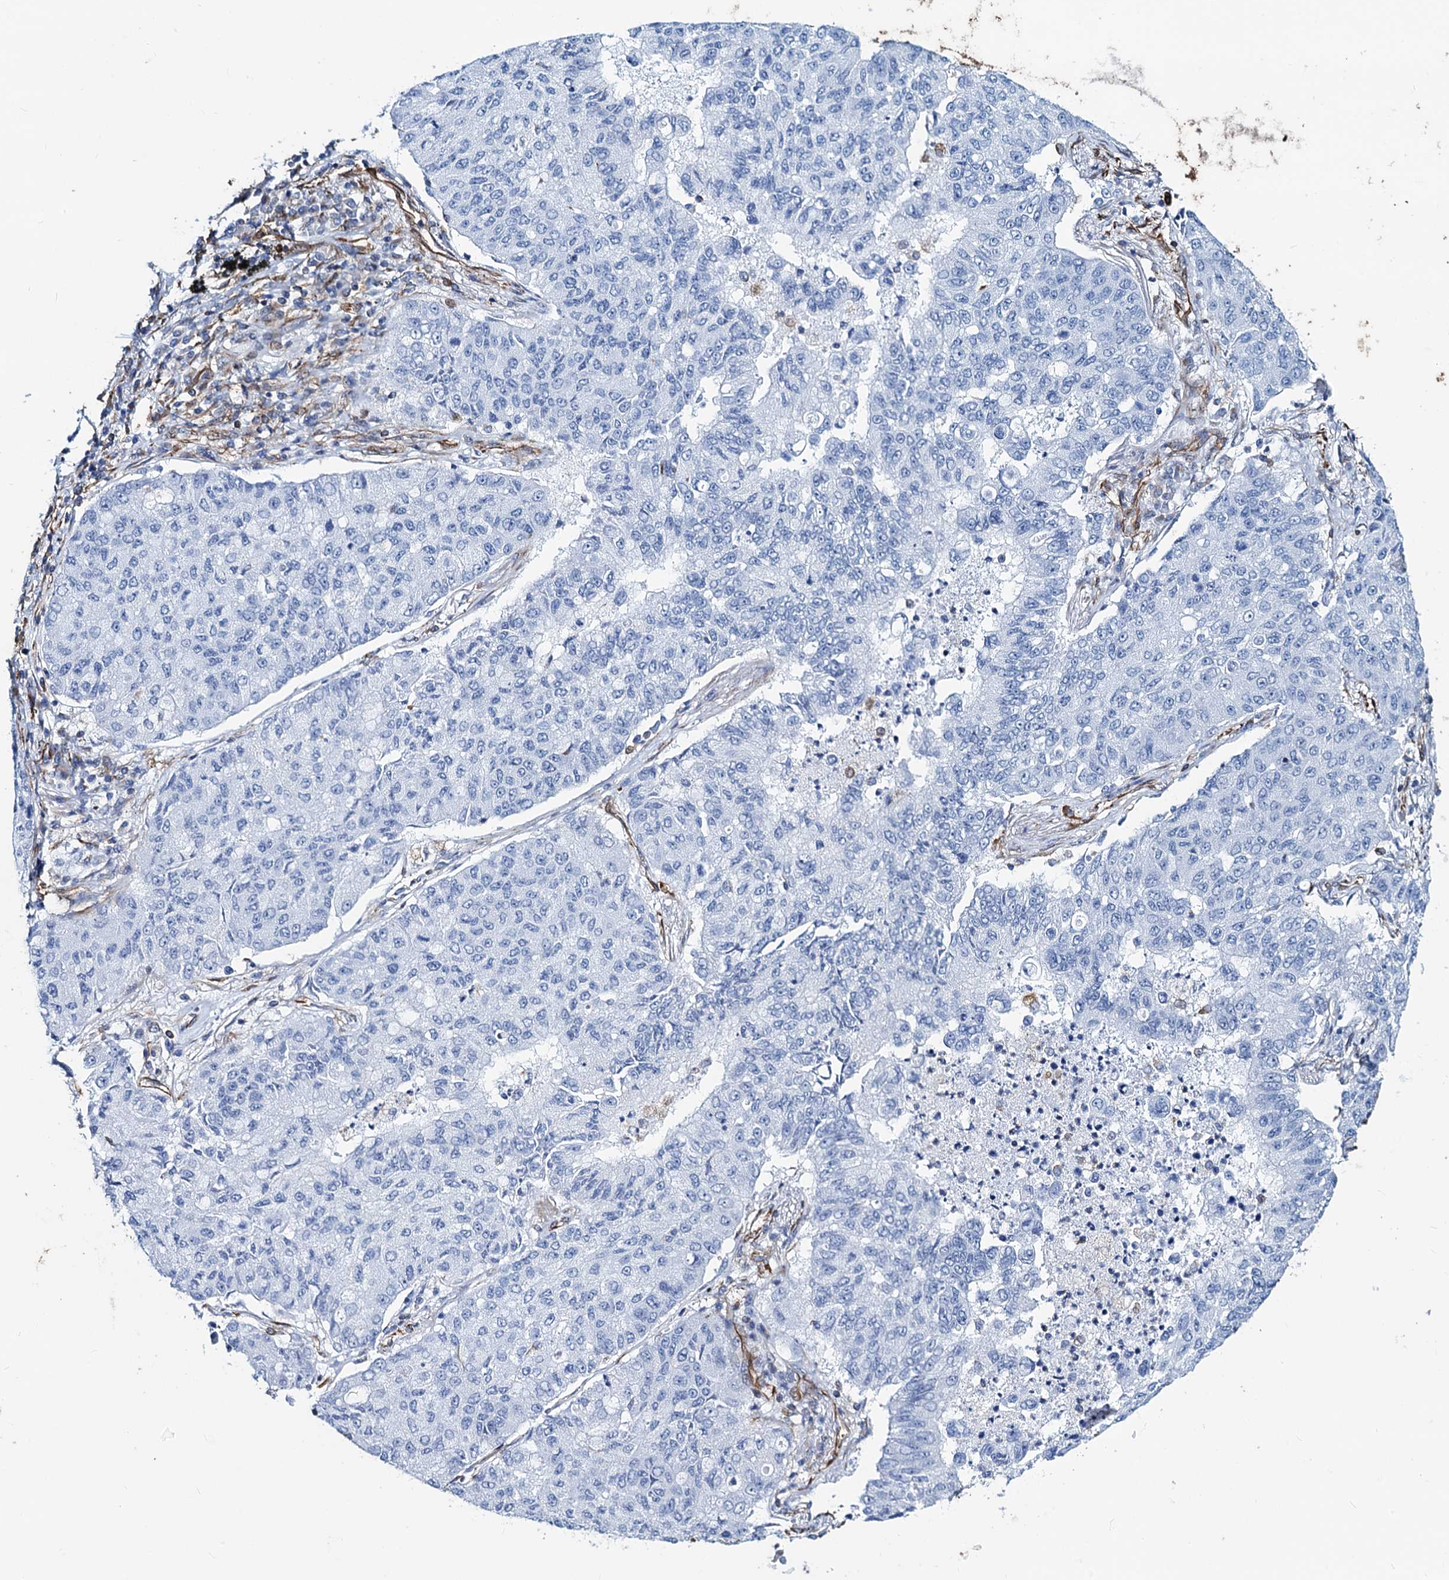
{"staining": {"intensity": "negative", "quantity": "none", "location": "none"}, "tissue": "lung cancer", "cell_type": "Tumor cells", "image_type": "cancer", "snomed": [{"axis": "morphology", "description": "Squamous cell carcinoma, NOS"}, {"axis": "topography", "description": "Lung"}], "caption": "The micrograph displays no significant positivity in tumor cells of squamous cell carcinoma (lung). (DAB immunohistochemistry (IHC), high magnification).", "gene": "PGM2", "patient": {"sex": "male", "age": 74}}